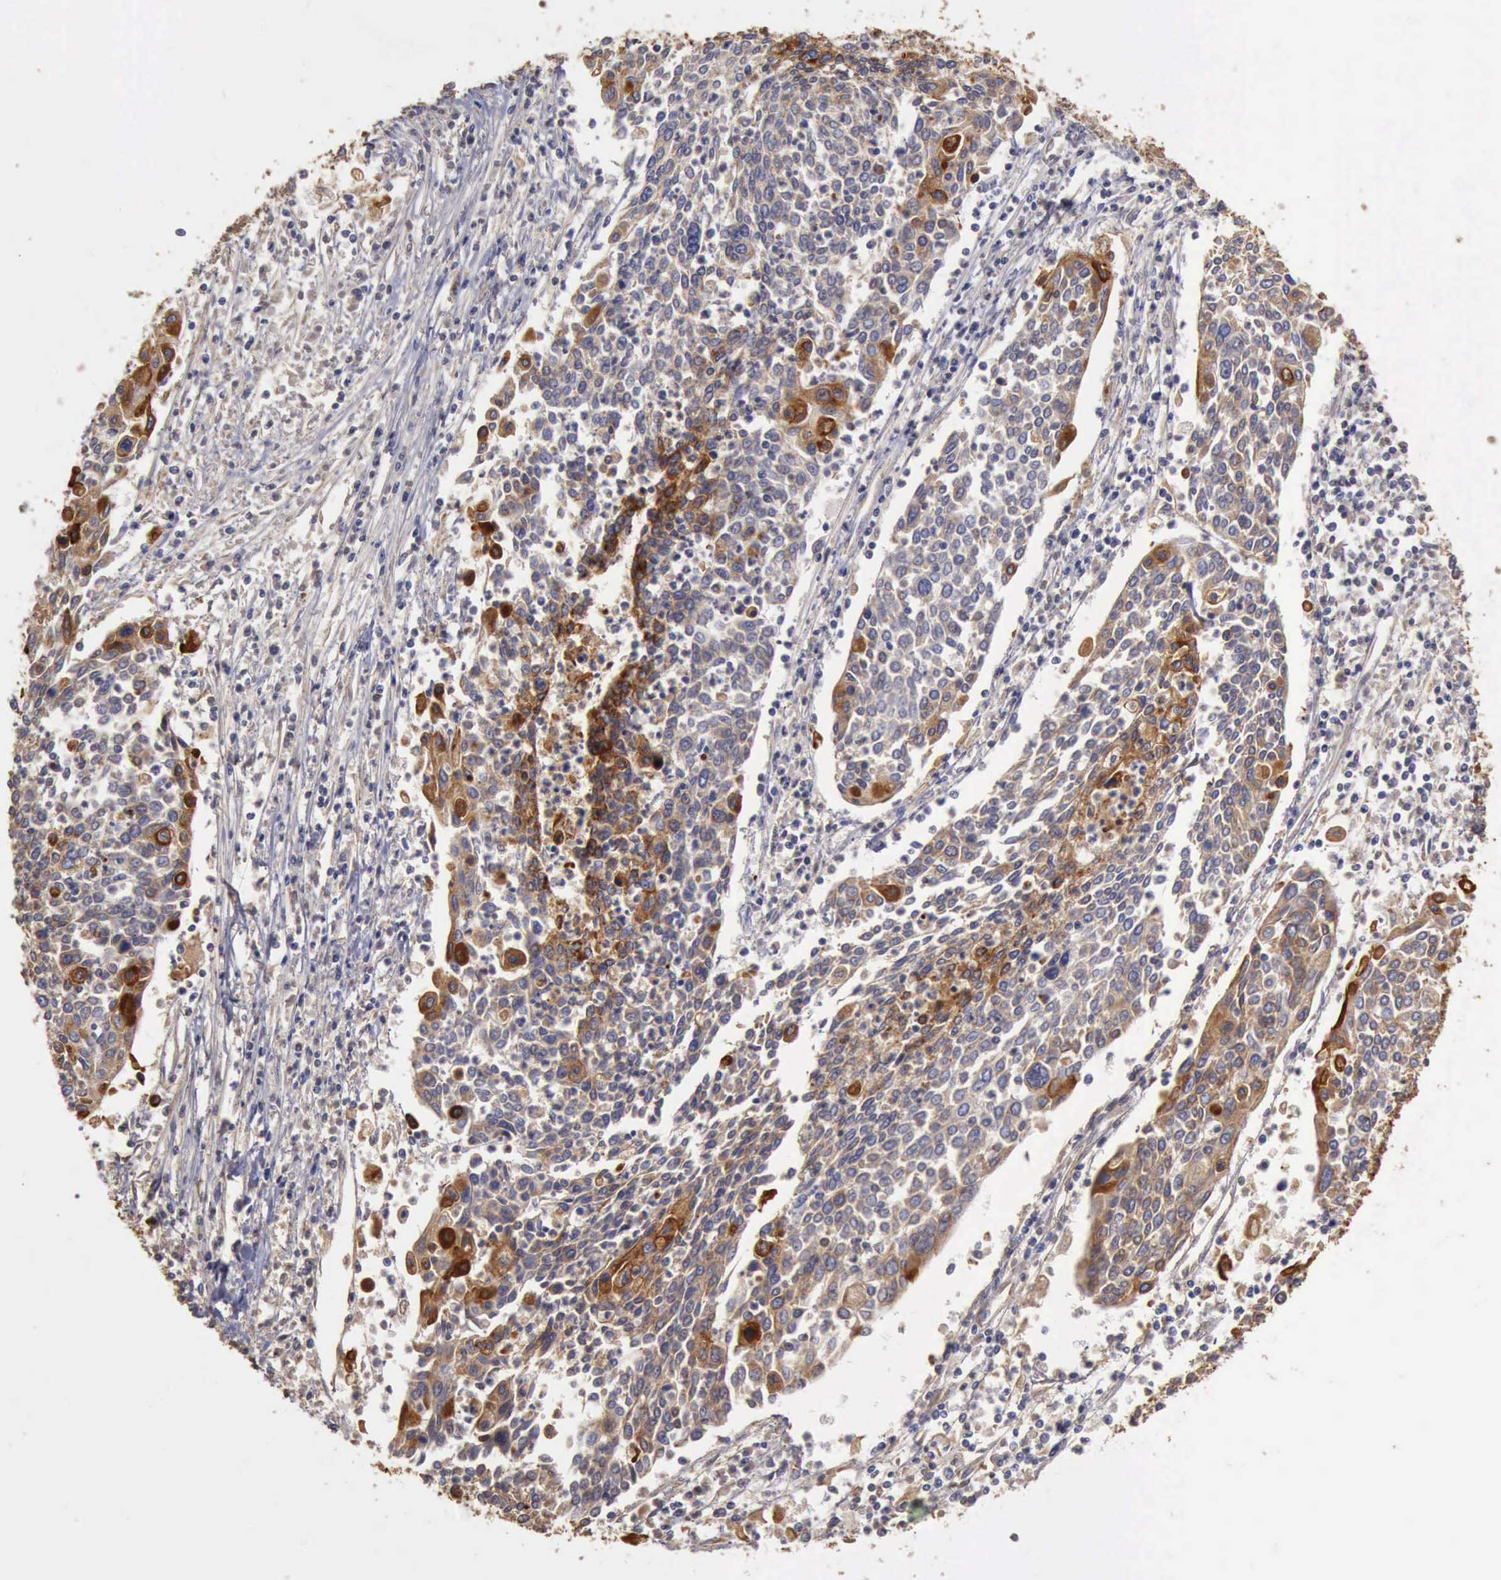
{"staining": {"intensity": "moderate", "quantity": "<25%", "location": "cytoplasmic/membranous"}, "tissue": "cervical cancer", "cell_type": "Tumor cells", "image_type": "cancer", "snomed": [{"axis": "morphology", "description": "Squamous cell carcinoma, NOS"}, {"axis": "topography", "description": "Cervix"}], "caption": "A brown stain highlights moderate cytoplasmic/membranous expression of a protein in squamous cell carcinoma (cervical) tumor cells.", "gene": "BMX", "patient": {"sex": "female", "age": 40}}